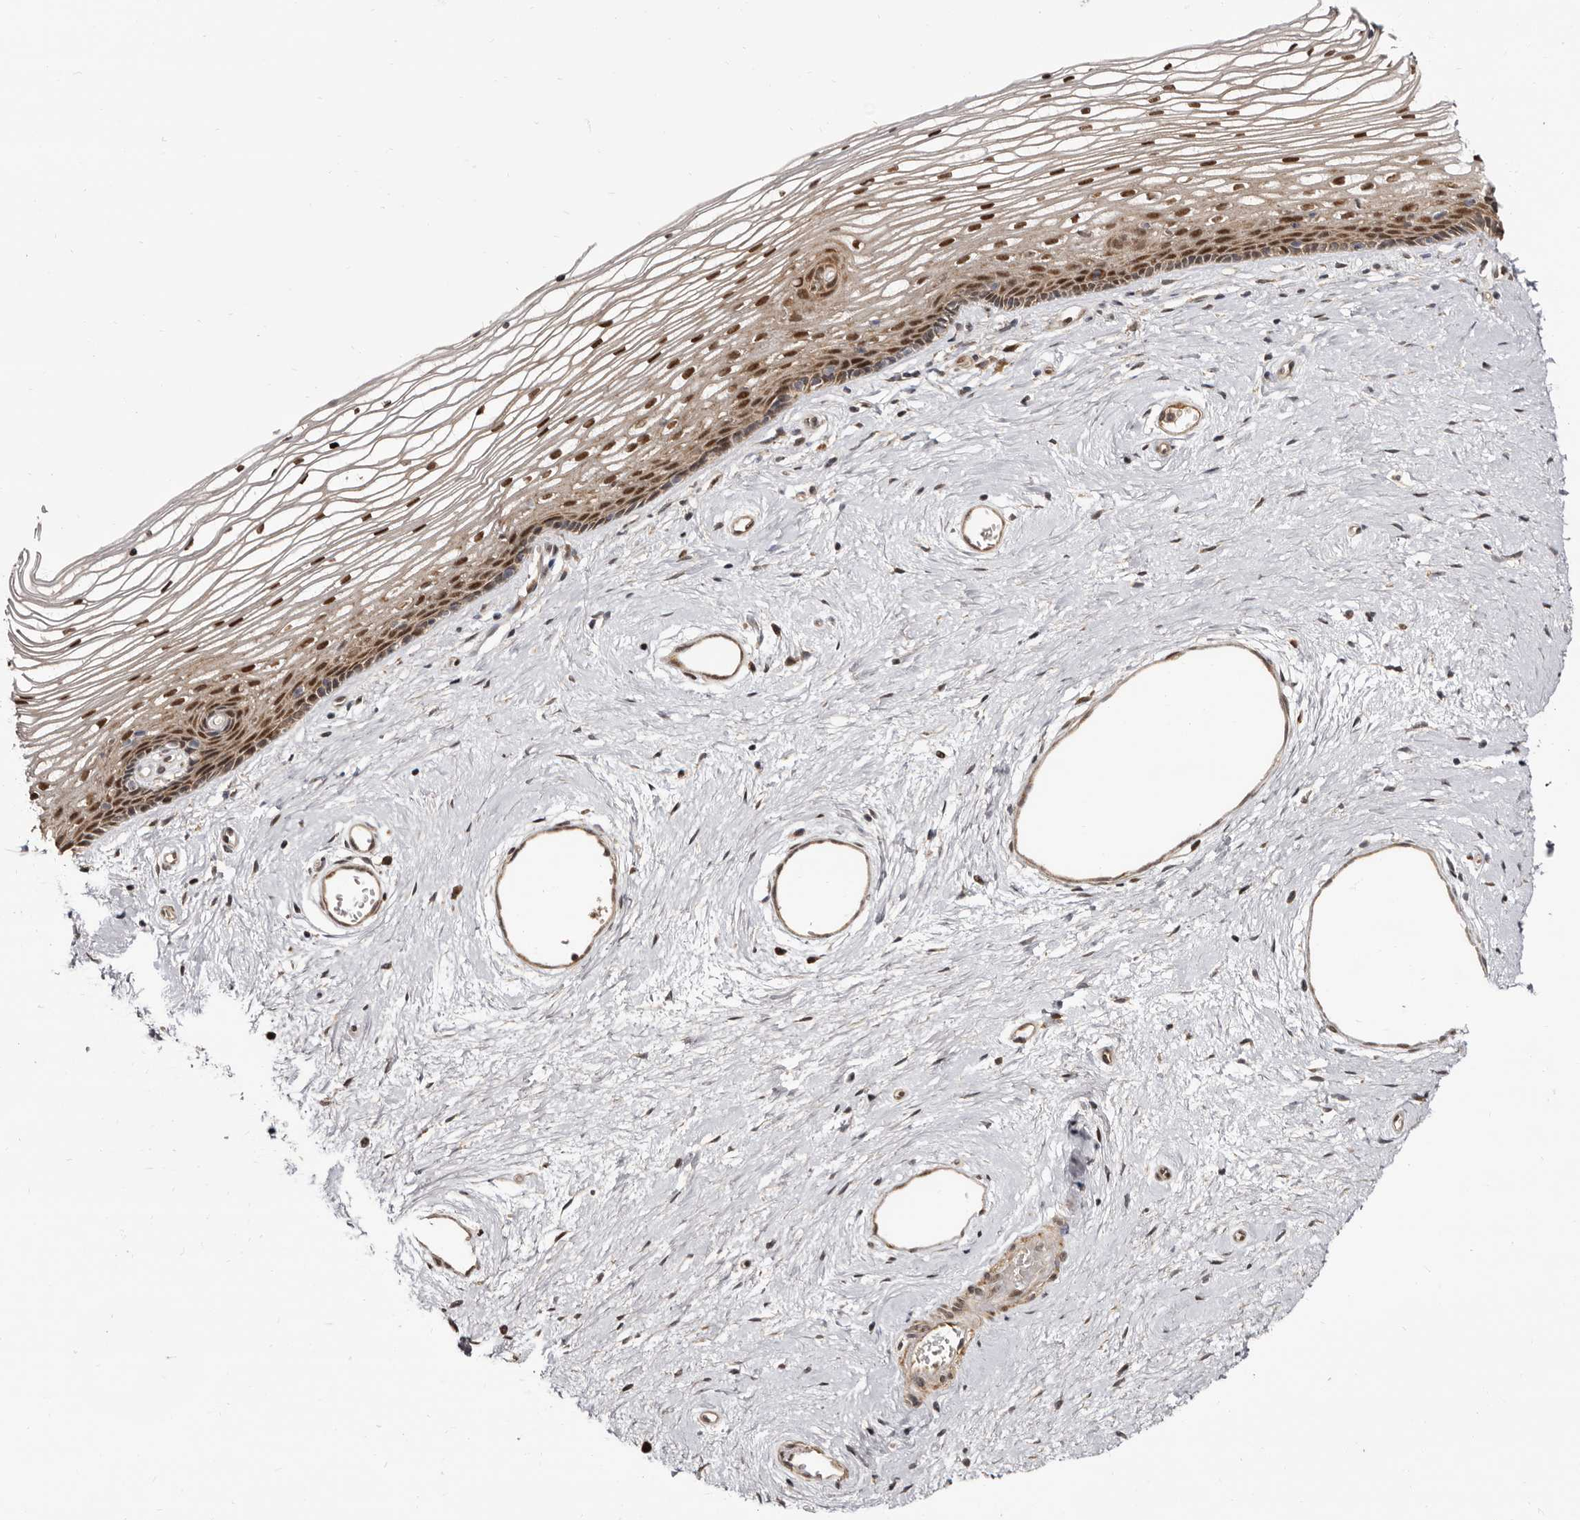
{"staining": {"intensity": "moderate", "quantity": ">75%", "location": "nuclear"}, "tissue": "vagina", "cell_type": "Squamous epithelial cells", "image_type": "normal", "snomed": [{"axis": "morphology", "description": "Normal tissue, NOS"}, {"axis": "topography", "description": "Vagina"}], "caption": "Normal vagina displays moderate nuclear expression in approximately >75% of squamous epithelial cells (brown staining indicates protein expression, while blue staining denotes nuclei)..", "gene": "ZNF326", "patient": {"sex": "female", "age": 46}}